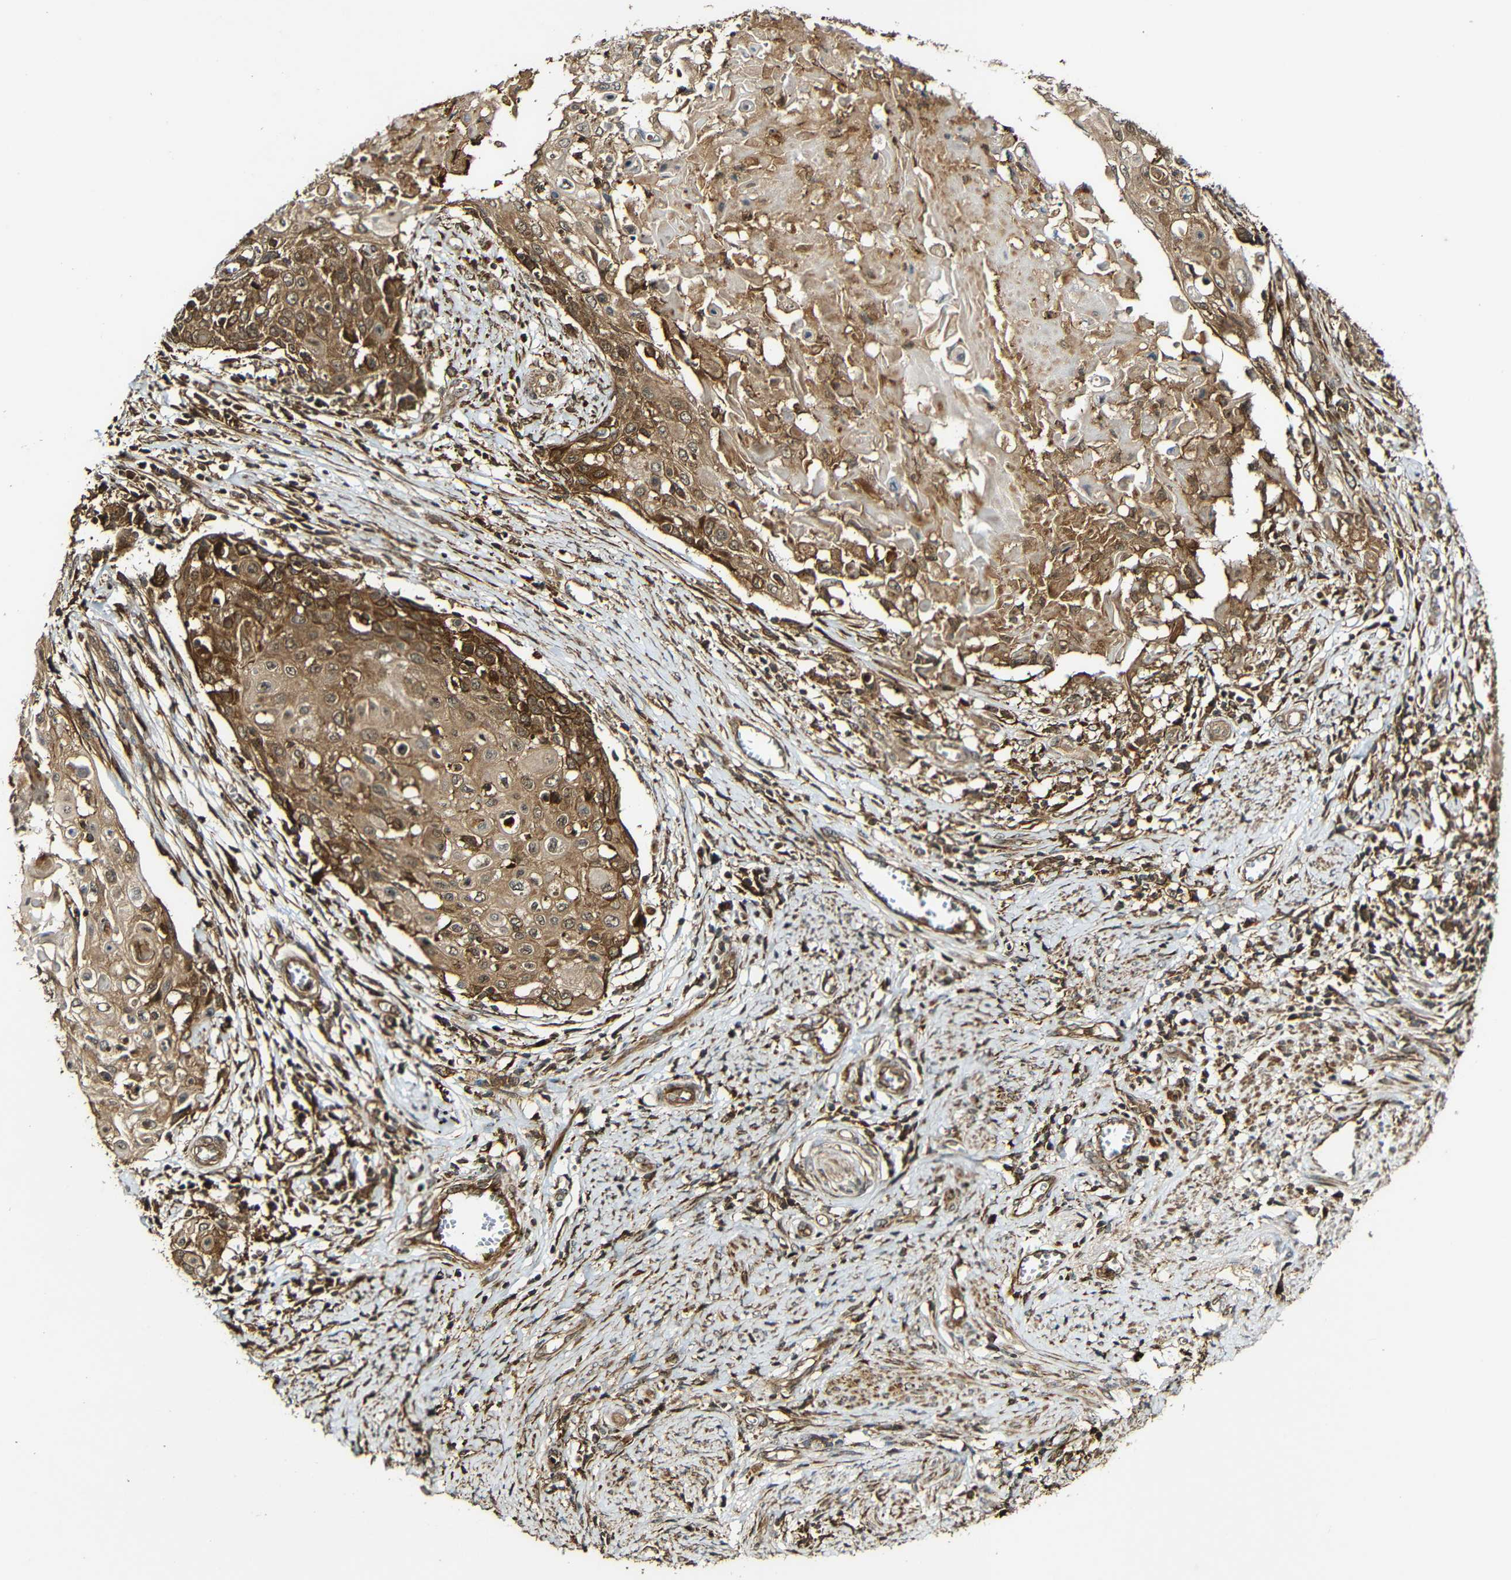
{"staining": {"intensity": "moderate", "quantity": ">75%", "location": "cytoplasmic/membranous"}, "tissue": "cervical cancer", "cell_type": "Tumor cells", "image_type": "cancer", "snomed": [{"axis": "morphology", "description": "Squamous cell carcinoma, NOS"}, {"axis": "topography", "description": "Cervix"}], "caption": "Immunohistochemical staining of human squamous cell carcinoma (cervical) shows moderate cytoplasmic/membranous protein staining in approximately >75% of tumor cells.", "gene": "CASP8", "patient": {"sex": "female", "age": 39}}